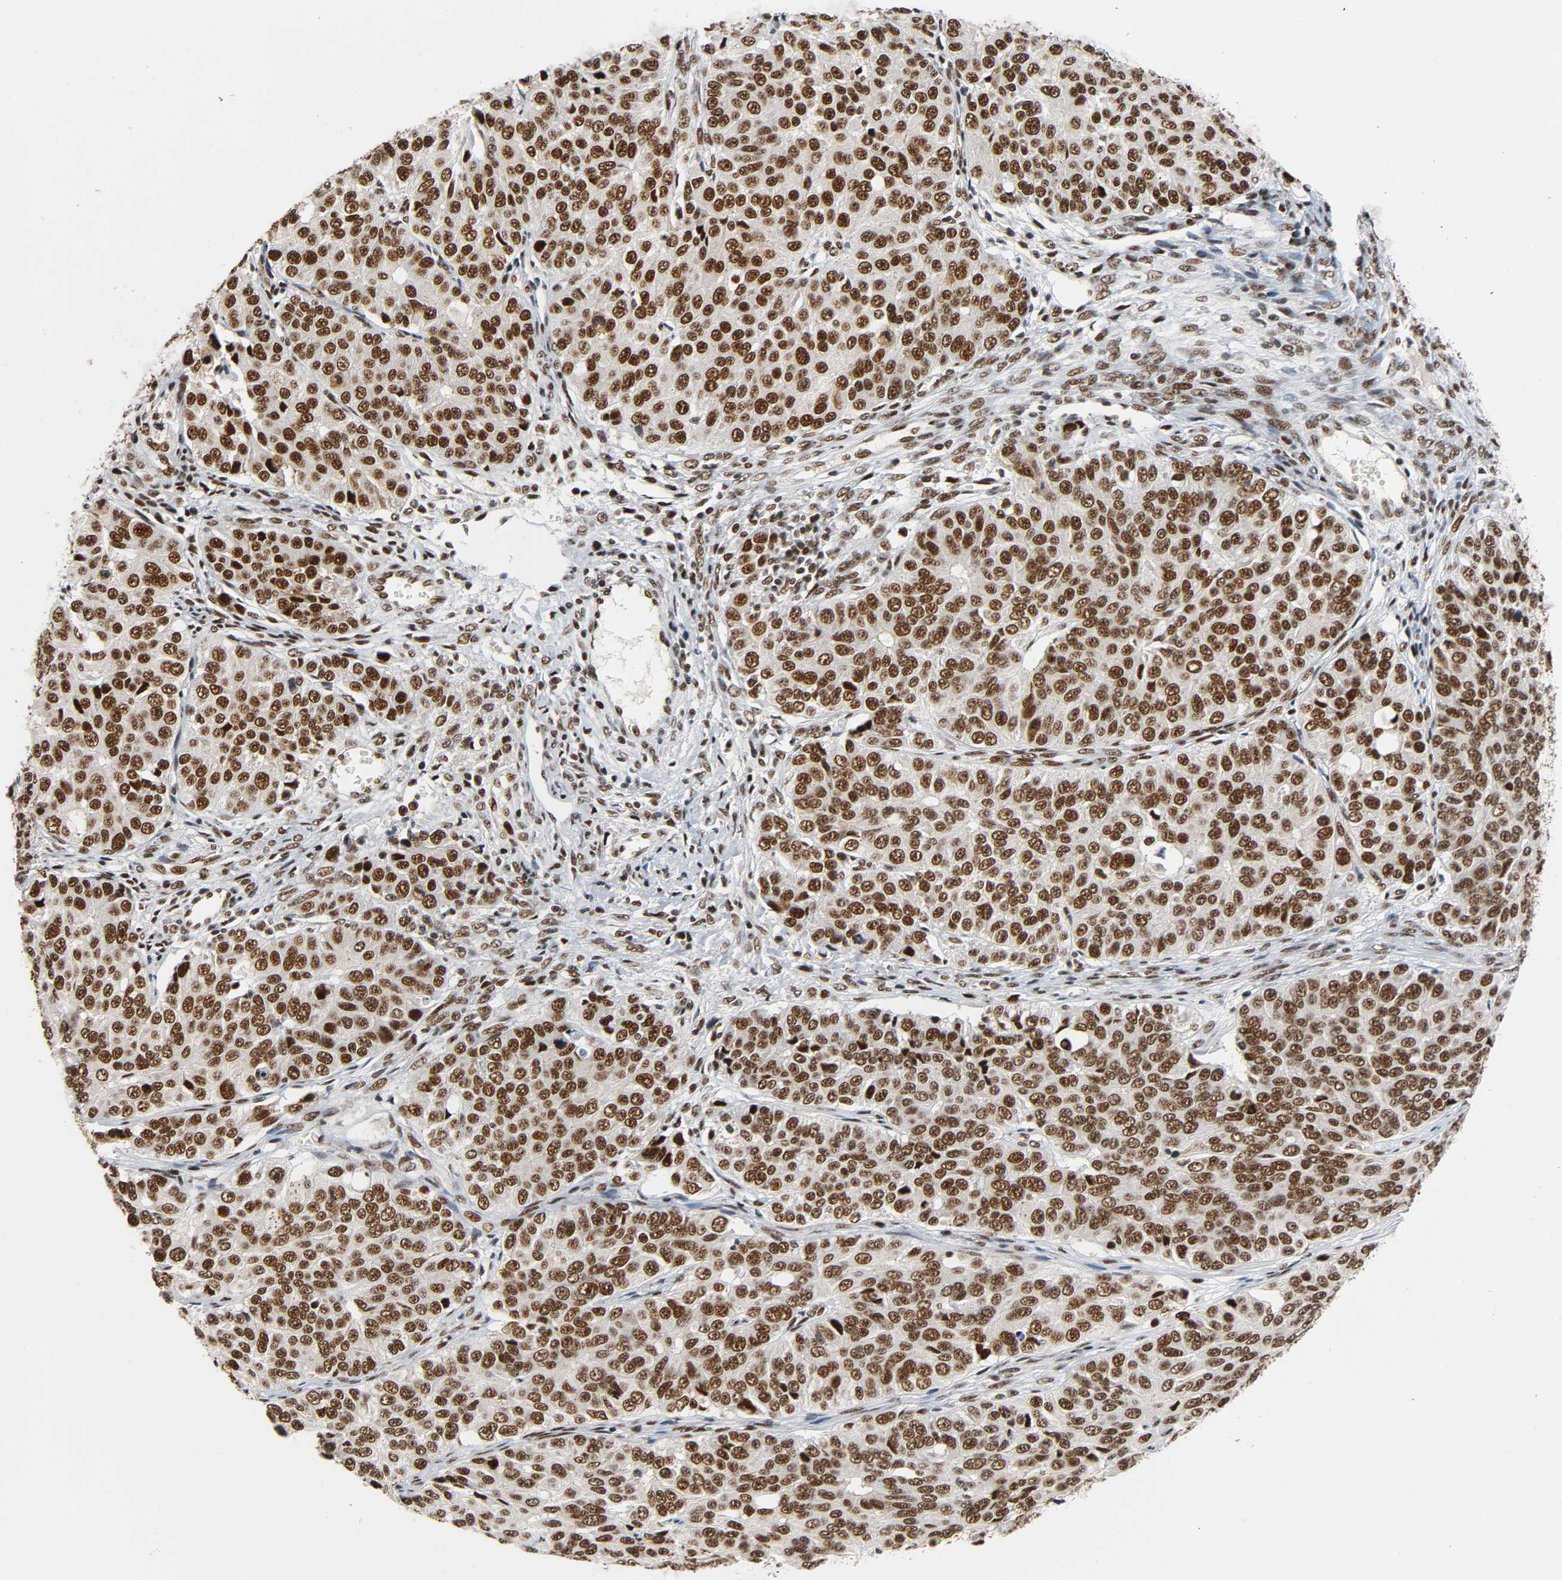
{"staining": {"intensity": "strong", "quantity": ">75%", "location": "nuclear"}, "tissue": "ovarian cancer", "cell_type": "Tumor cells", "image_type": "cancer", "snomed": [{"axis": "morphology", "description": "Carcinoma, endometroid"}, {"axis": "topography", "description": "Ovary"}], "caption": "Immunohistochemistry staining of endometroid carcinoma (ovarian), which exhibits high levels of strong nuclear staining in about >75% of tumor cells indicating strong nuclear protein expression. The staining was performed using DAB (brown) for protein detection and nuclei were counterstained in hematoxylin (blue).", "gene": "CDK9", "patient": {"sex": "female", "age": 51}}